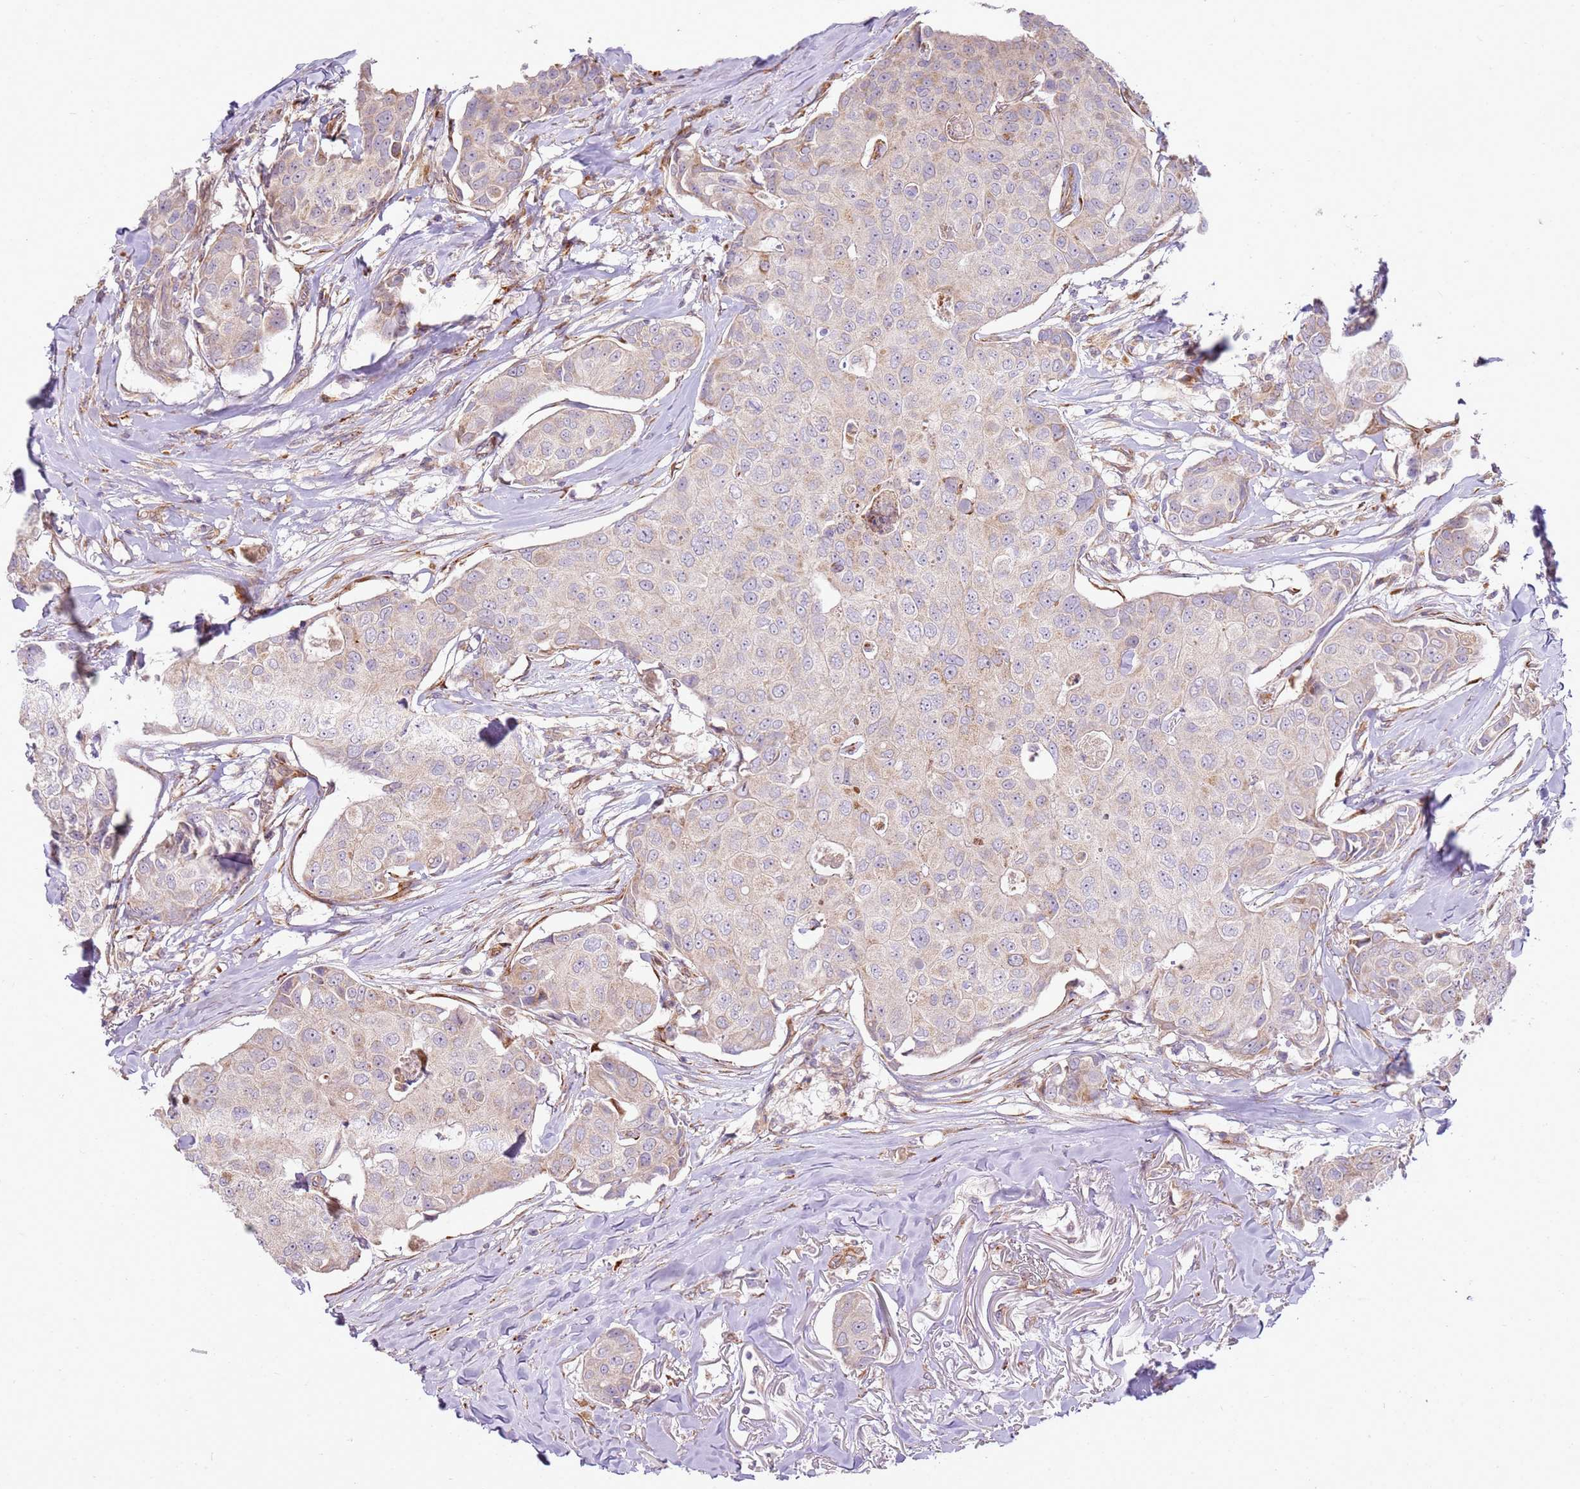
{"staining": {"intensity": "weak", "quantity": "<25%", "location": "cytoplasmic/membranous"}, "tissue": "breast cancer", "cell_type": "Tumor cells", "image_type": "cancer", "snomed": [{"axis": "morphology", "description": "Duct carcinoma"}, {"axis": "topography", "description": "Breast"}], "caption": "Tumor cells show no significant protein positivity in breast cancer.", "gene": "GRAP", "patient": {"sex": "female", "age": 80}}